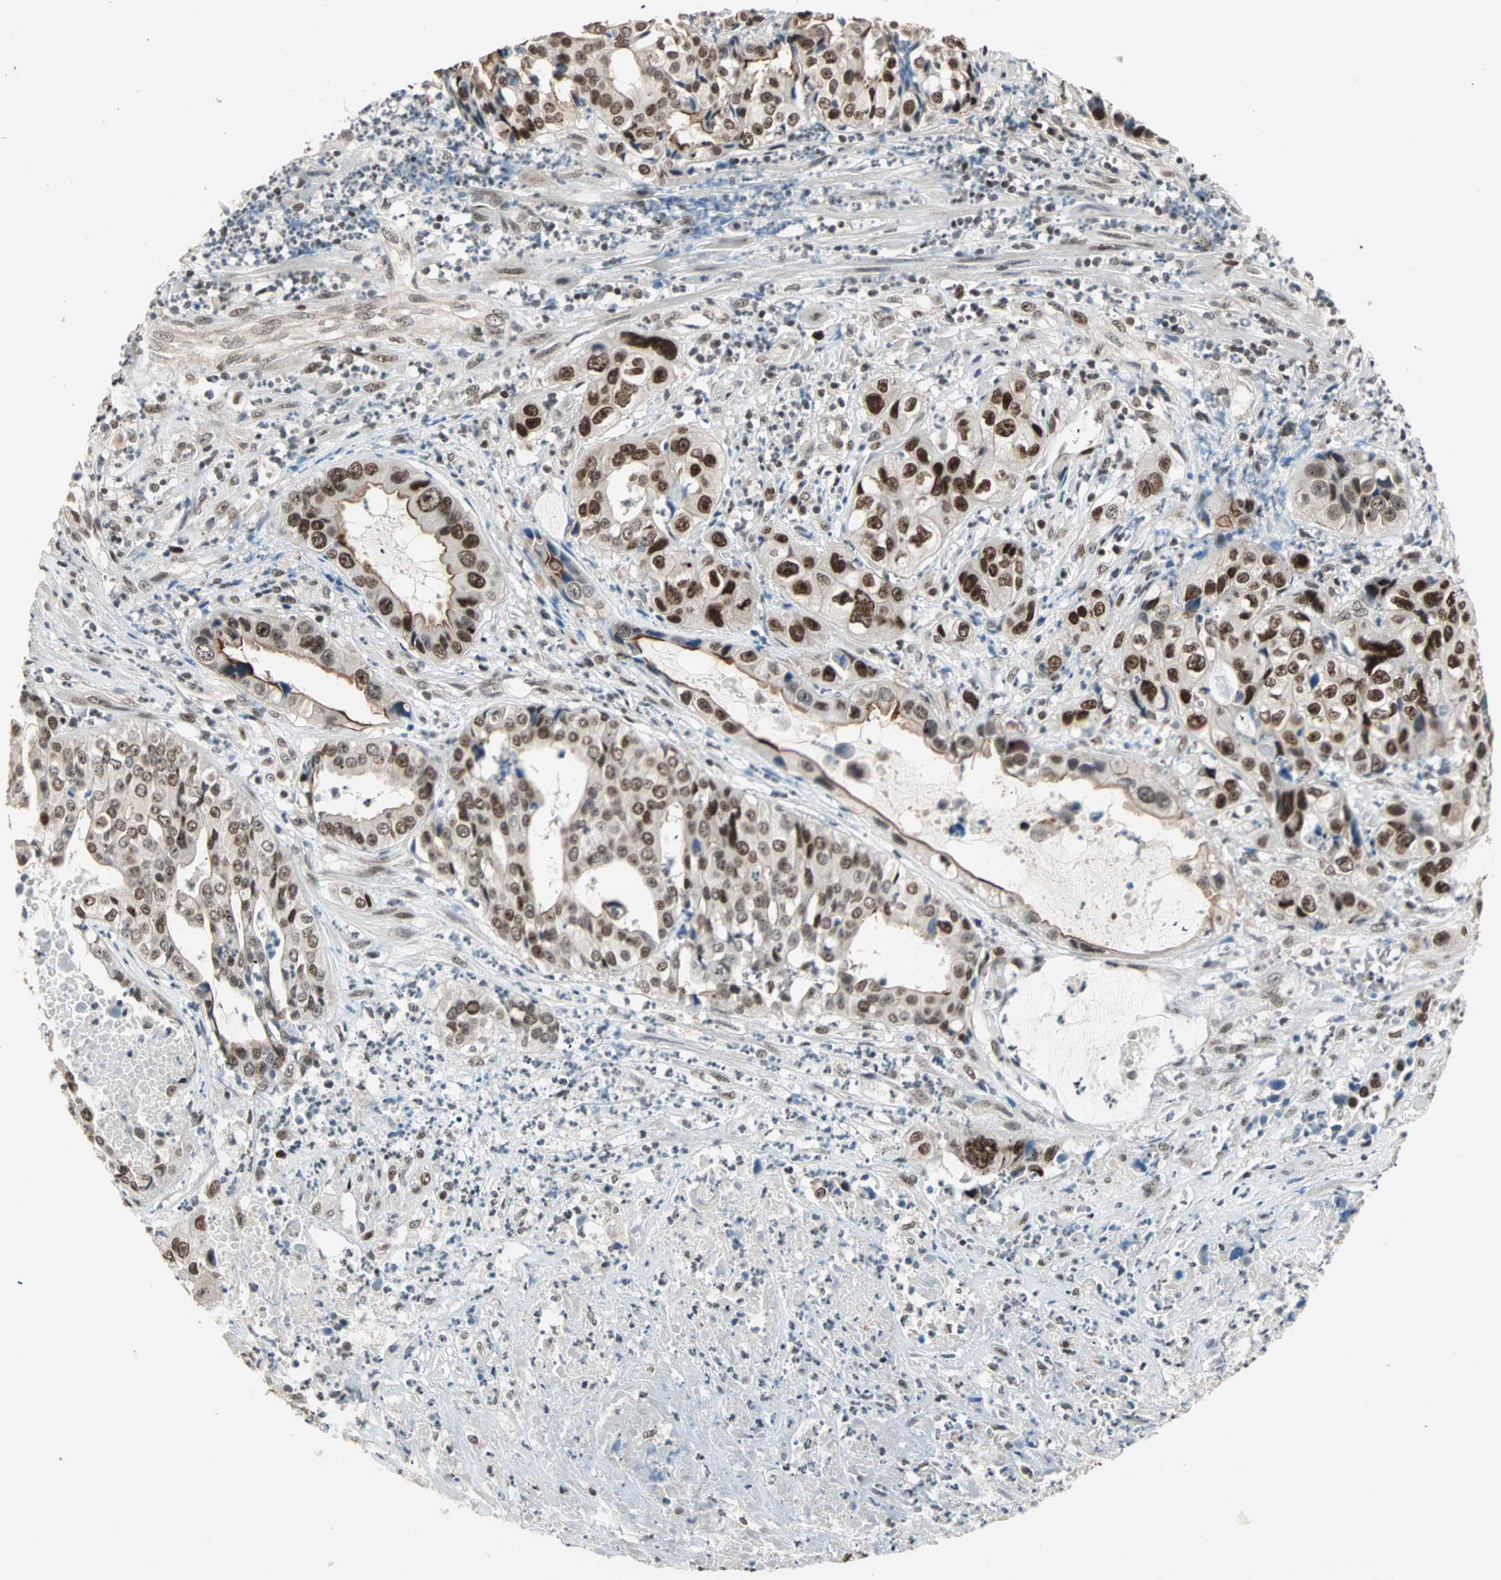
{"staining": {"intensity": "strong", "quantity": ">75%", "location": "cytoplasmic/membranous,nuclear"}, "tissue": "liver cancer", "cell_type": "Tumor cells", "image_type": "cancer", "snomed": [{"axis": "morphology", "description": "Cholangiocarcinoma"}, {"axis": "topography", "description": "Liver"}], "caption": "This micrograph shows cholangiocarcinoma (liver) stained with immunohistochemistry to label a protein in brown. The cytoplasmic/membranous and nuclear of tumor cells show strong positivity for the protein. Nuclei are counter-stained blue.", "gene": "MDC1", "patient": {"sex": "female", "age": 61}}